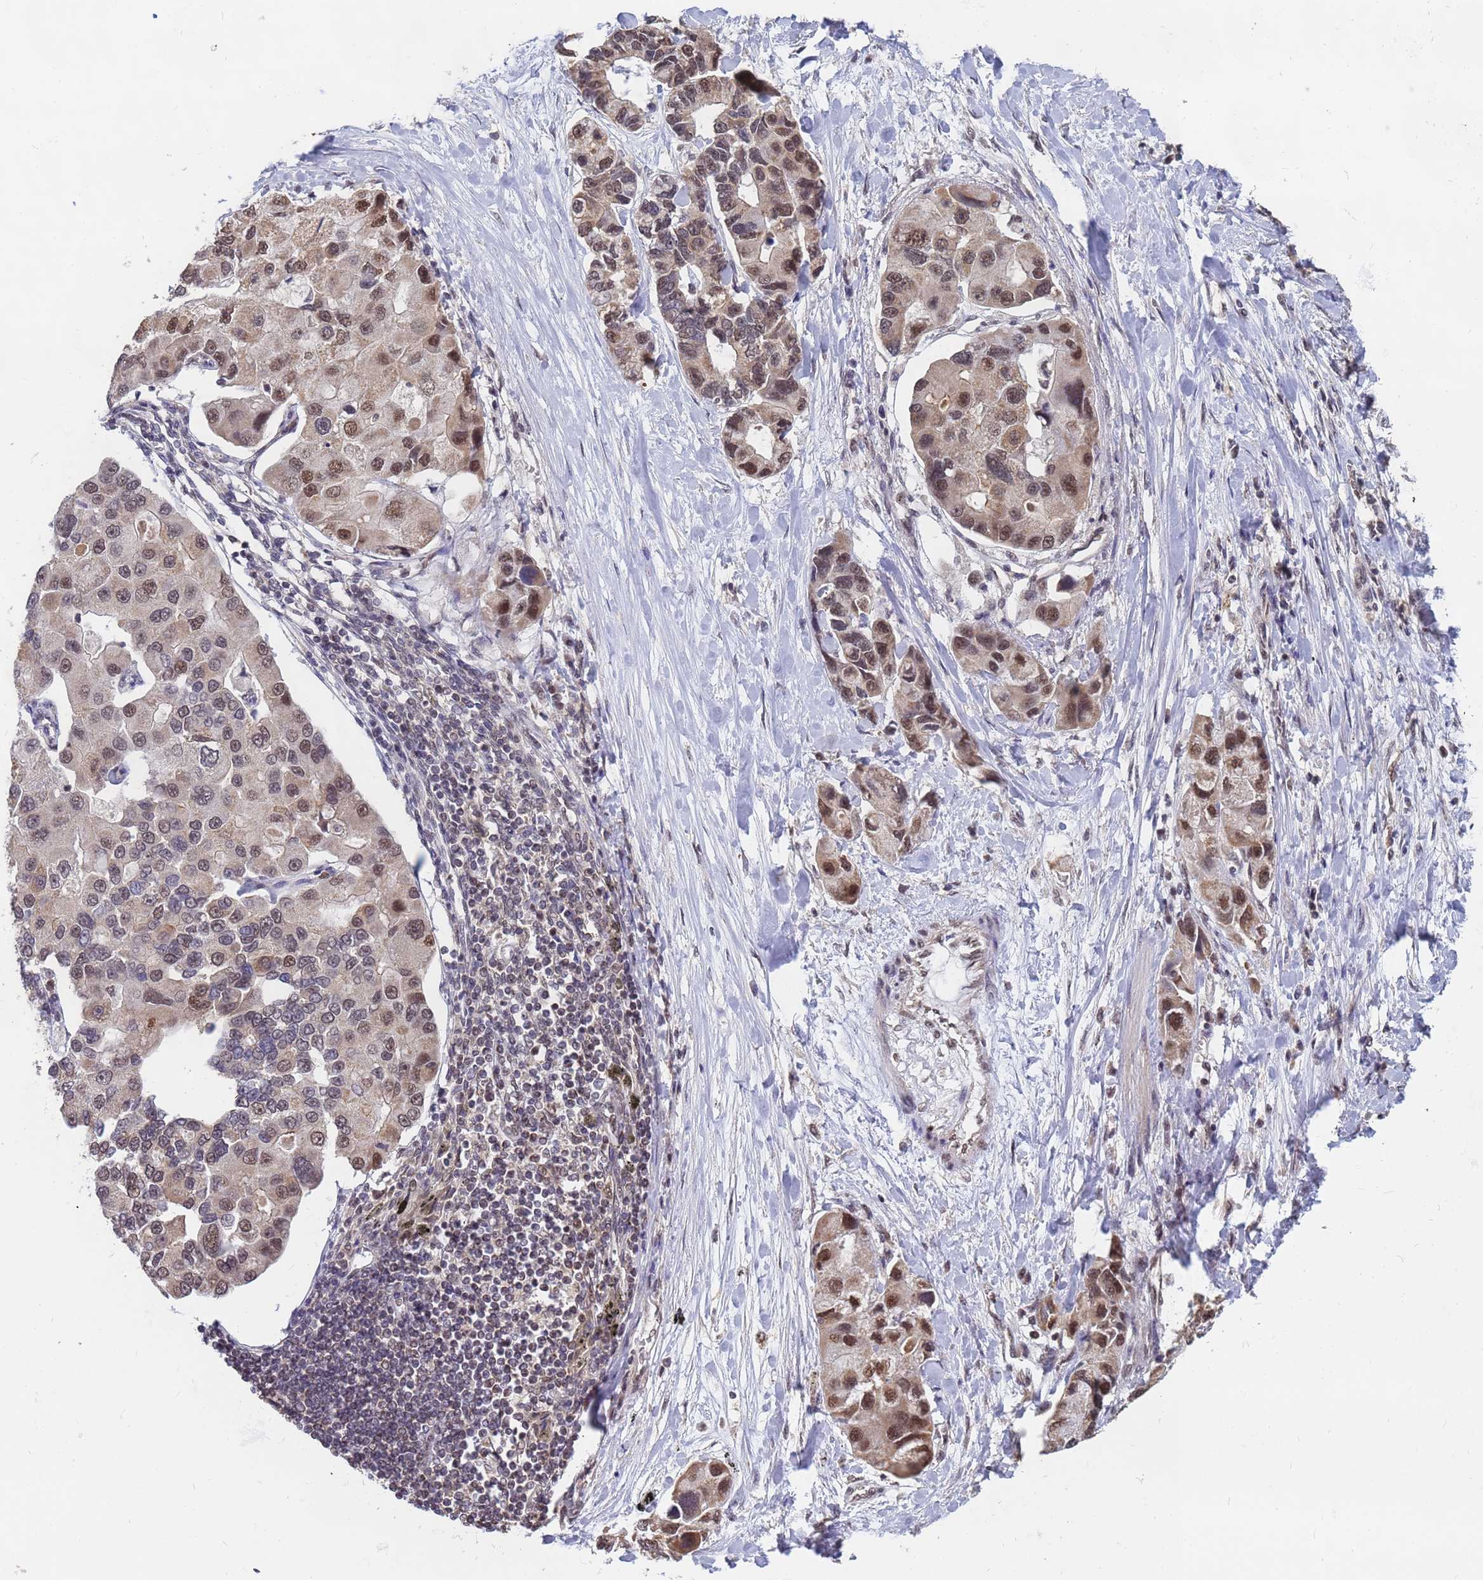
{"staining": {"intensity": "moderate", "quantity": "25%-75%", "location": "nuclear"}, "tissue": "lung cancer", "cell_type": "Tumor cells", "image_type": "cancer", "snomed": [{"axis": "morphology", "description": "Adenocarcinoma, NOS"}, {"axis": "topography", "description": "Lung"}], "caption": "Immunohistochemical staining of lung cancer displays medium levels of moderate nuclear protein positivity in about 25%-75% of tumor cells. Using DAB (3,3'-diaminobenzidine) (brown) and hematoxylin (blue) stains, captured at high magnification using brightfield microscopy.", "gene": "DENND2B", "patient": {"sex": "female", "age": 54}}